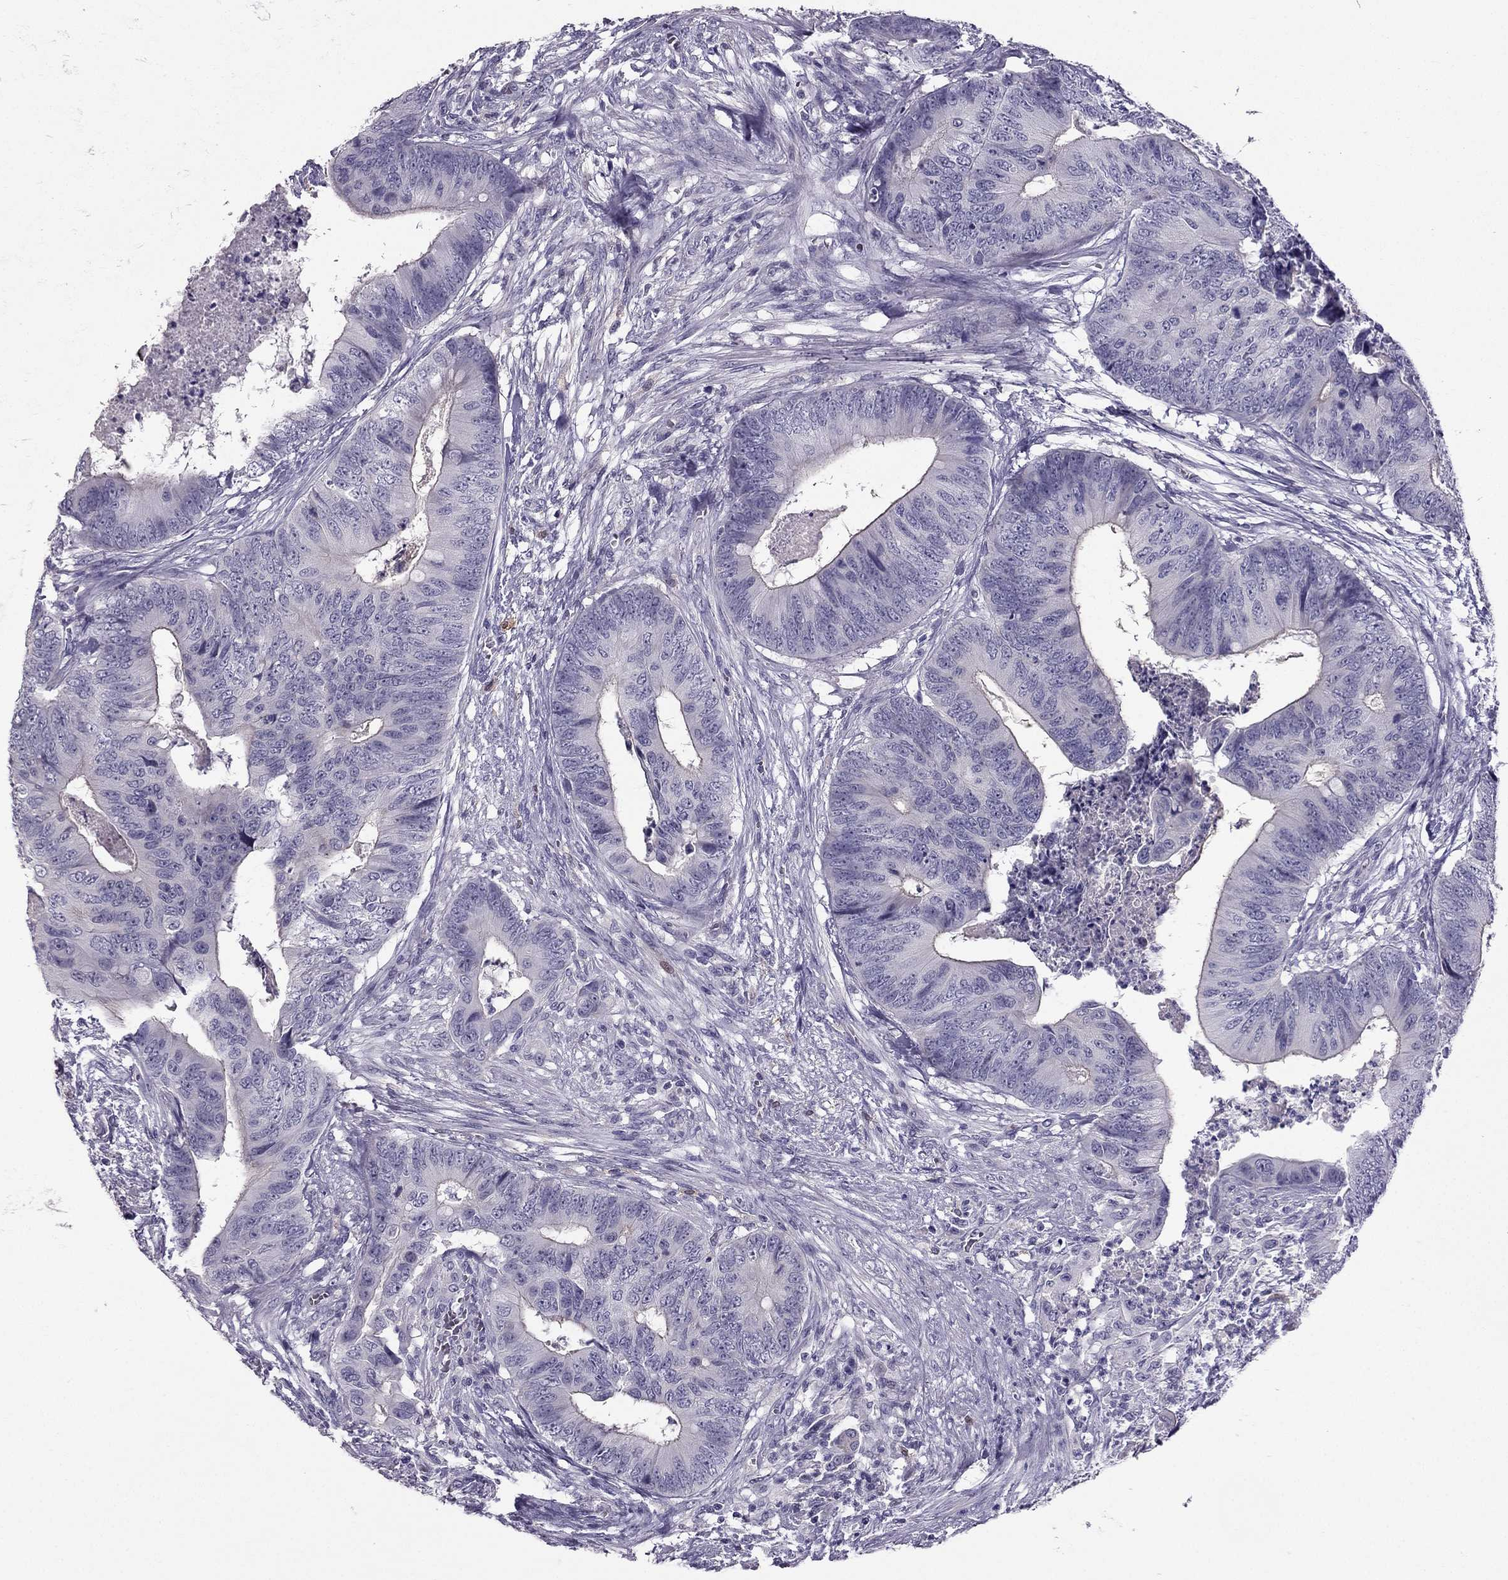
{"staining": {"intensity": "negative", "quantity": "none", "location": "none"}, "tissue": "colorectal cancer", "cell_type": "Tumor cells", "image_type": "cancer", "snomed": [{"axis": "morphology", "description": "Adenocarcinoma, NOS"}, {"axis": "topography", "description": "Colon"}], "caption": "The immunohistochemistry (IHC) micrograph has no significant expression in tumor cells of colorectal cancer (adenocarcinoma) tissue.", "gene": "LMTK3", "patient": {"sex": "male", "age": 84}}